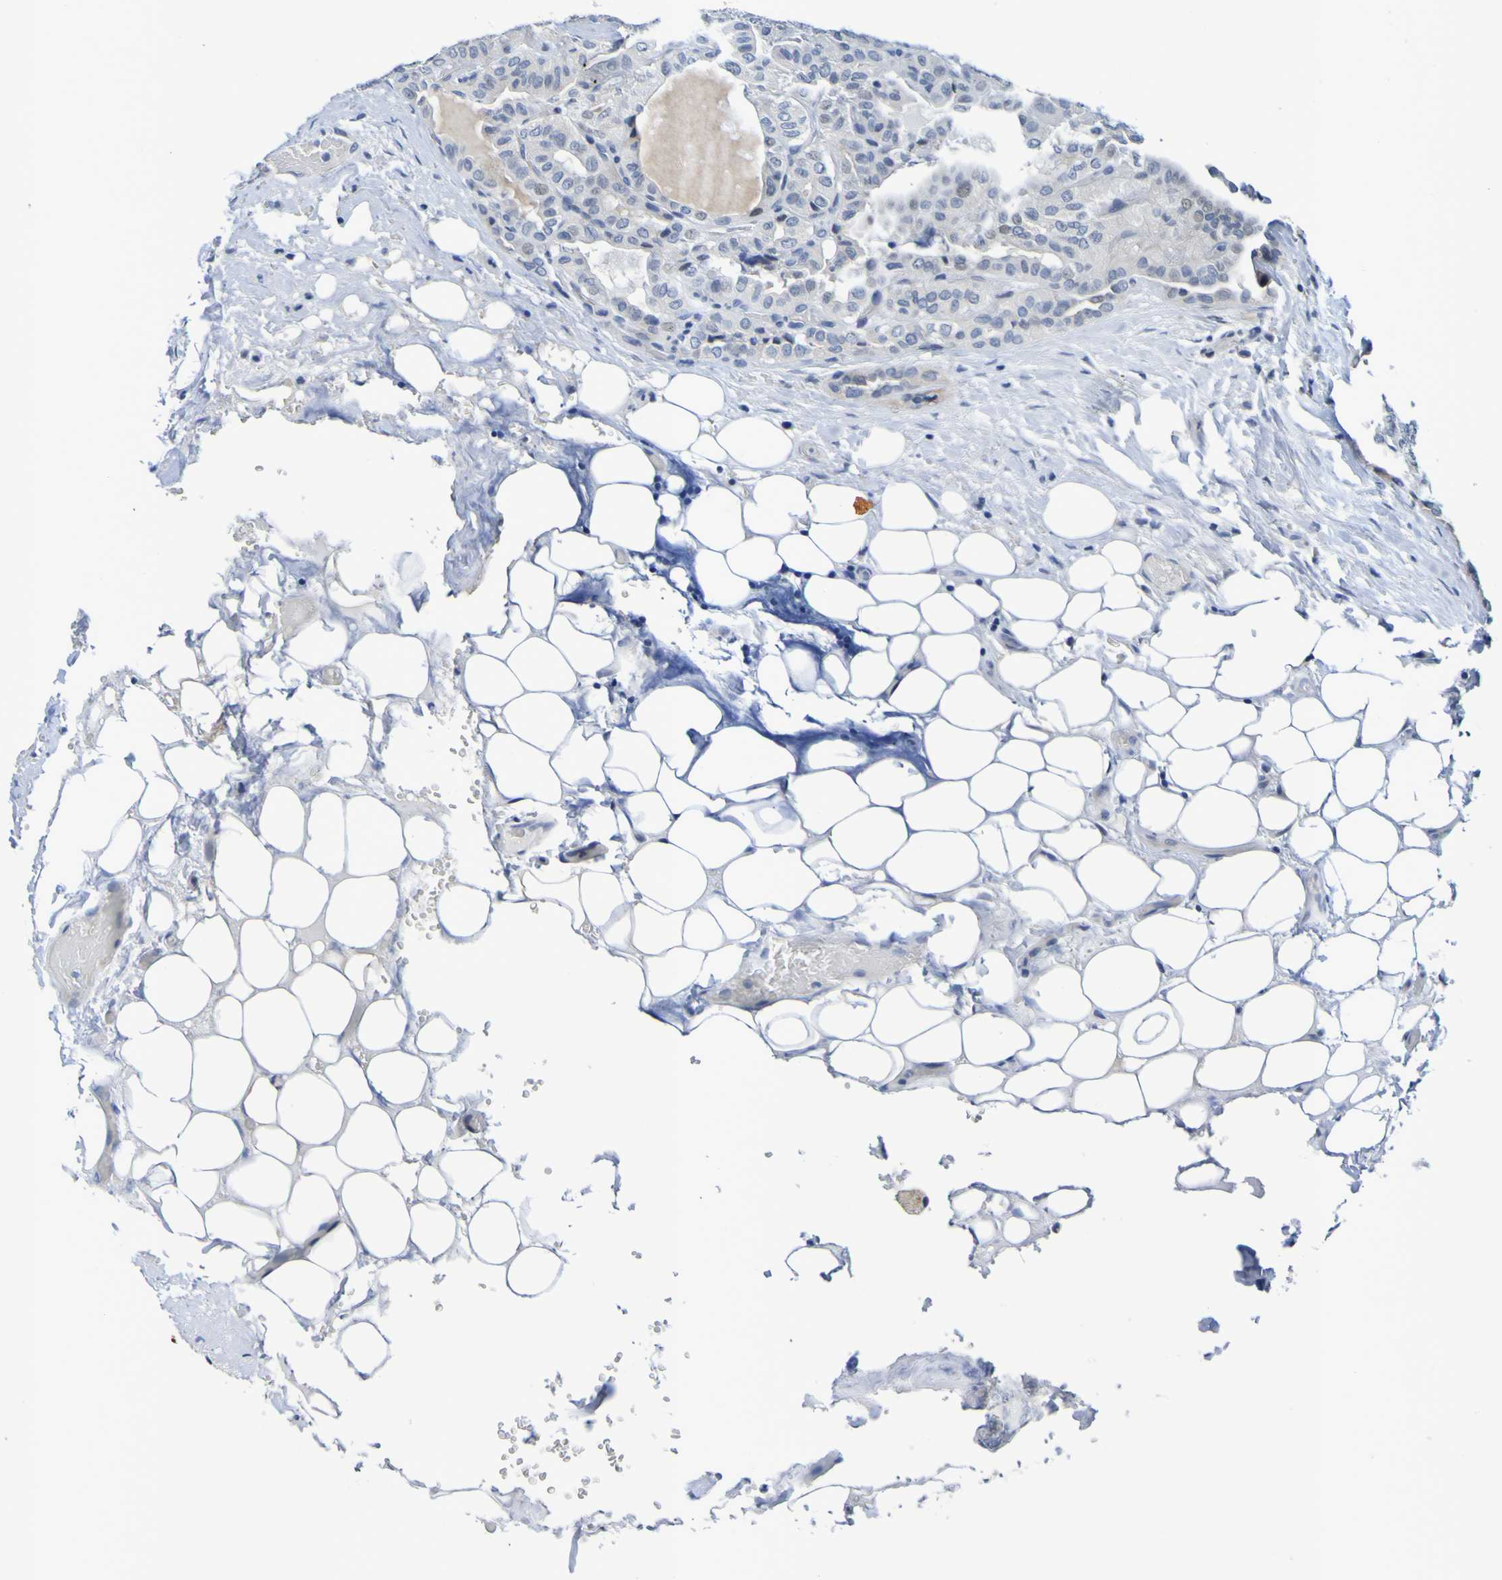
{"staining": {"intensity": "negative", "quantity": "none", "location": "none"}, "tissue": "thyroid cancer", "cell_type": "Tumor cells", "image_type": "cancer", "snomed": [{"axis": "morphology", "description": "Papillary adenocarcinoma, NOS"}, {"axis": "topography", "description": "Thyroid gland"}], "caption": "Immunohistochemical staining of thyroid cancer shows no significant expression in tumor cells. (DAB (3,3'-diaminobenzidine) IHC, high magnification).", "gene": "VMA21", "patient": {"sex": "male", "age": 77}}